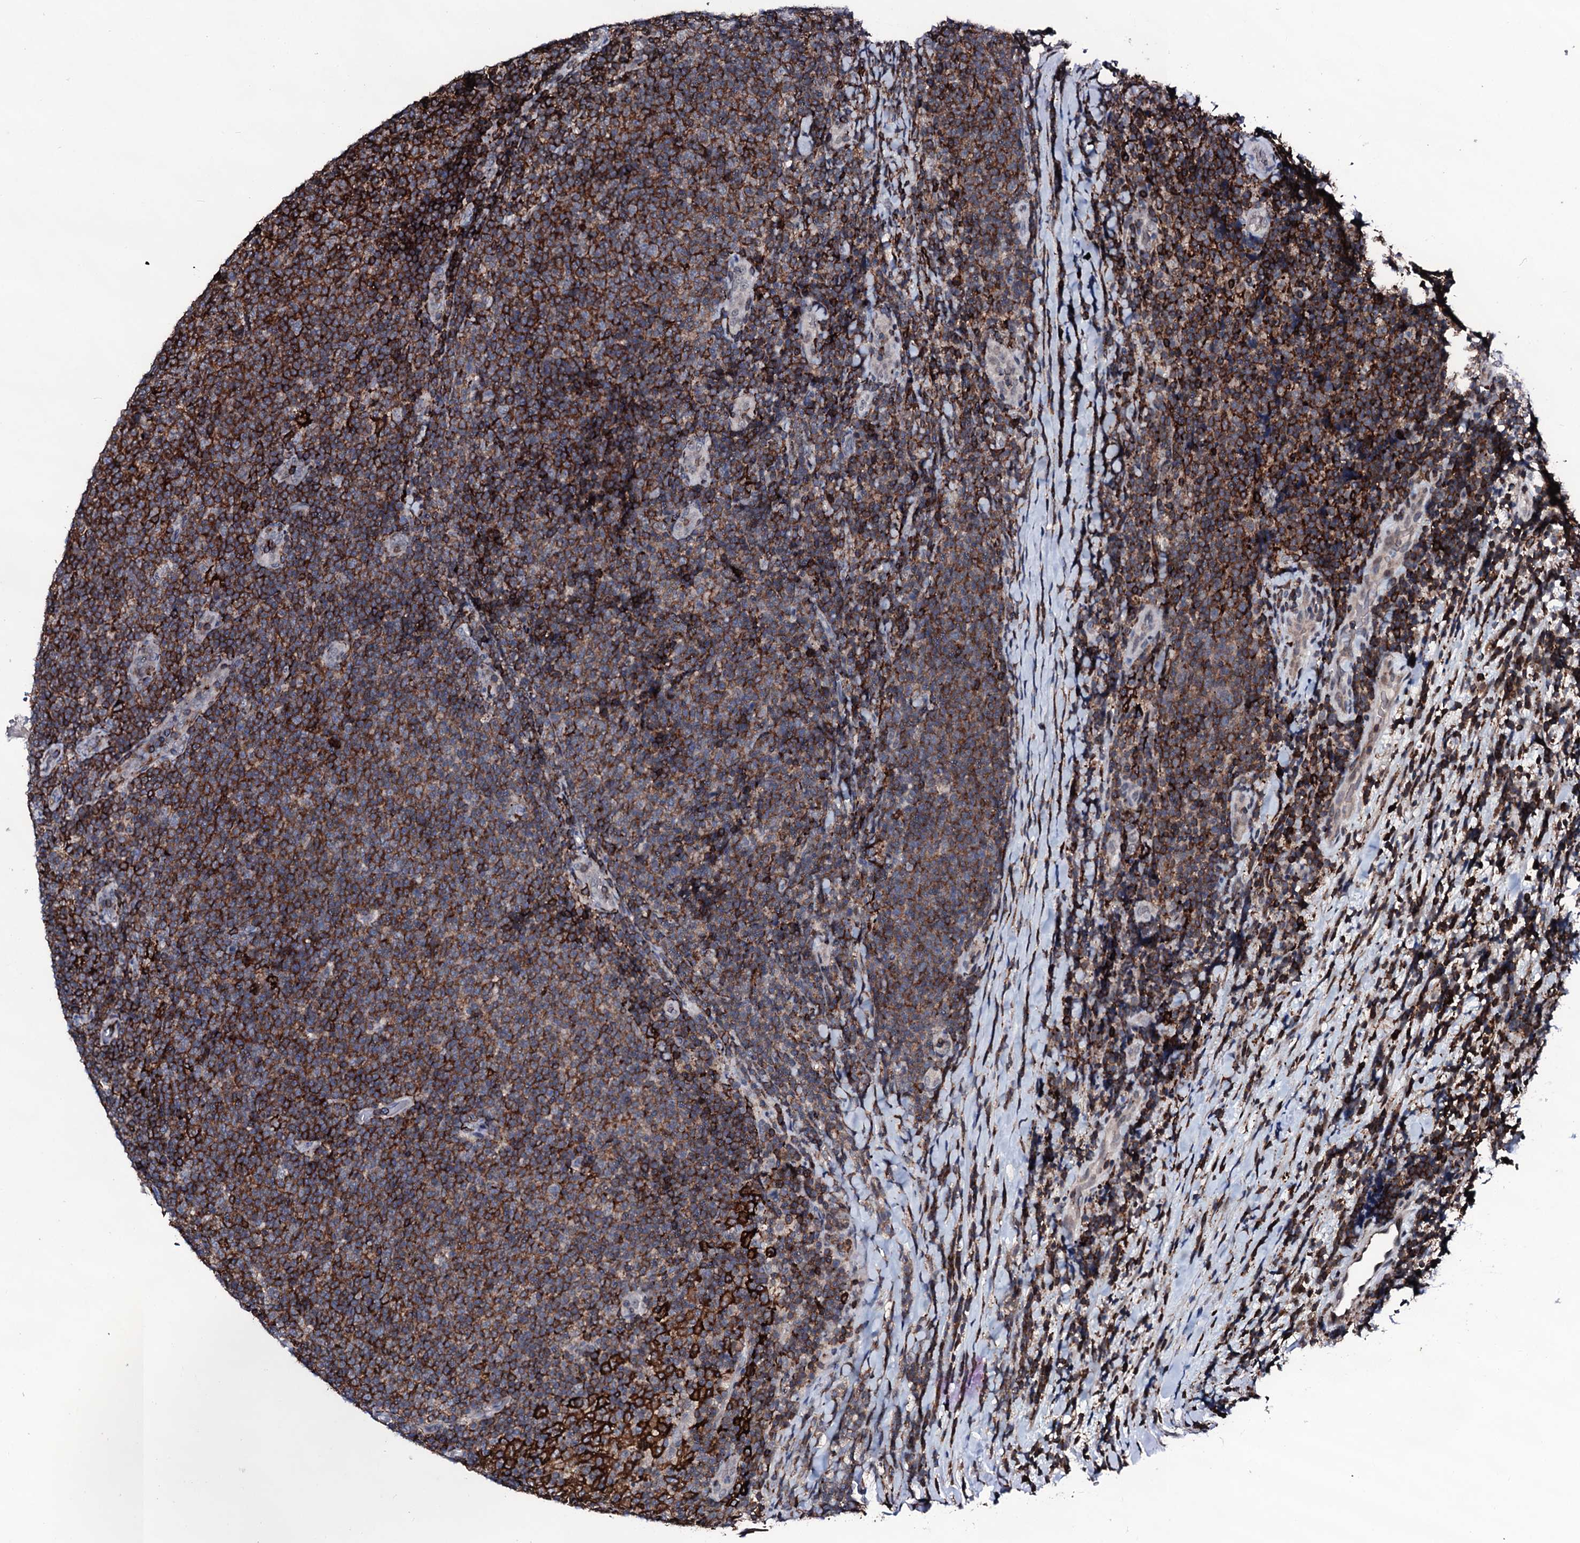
{"staining": {"intensity": "strong", "quantity": ">75%", "location": "cytoplasmic/membranous"}, "tissue": "lymphoma", "cell_type": "Tumor cells", "image_type": "cancer", "snomed": [{"axis": "morphology", "description": "Malignant lymphoma, non-Hodgkin's type, Low grade"}, {"axis": "topography", "description": "Lymph node"}], "caption": "Immunohistochemistry (DAB) staining of human malignant lymphoma, non-Hodgkin's type (low-grade) shows strong cytoplasmic/membranous protein positivity in about >75% of tumor cells. The staining was performed using DAB (3,3'-diaminobenzidine) to visualize the protein expression in brown, while the nuclei were stained in blue with hematoxylin (Magnification: 20x).", "gene": "OGFOD2", "patient": {"sex": "male", "age": 66}}